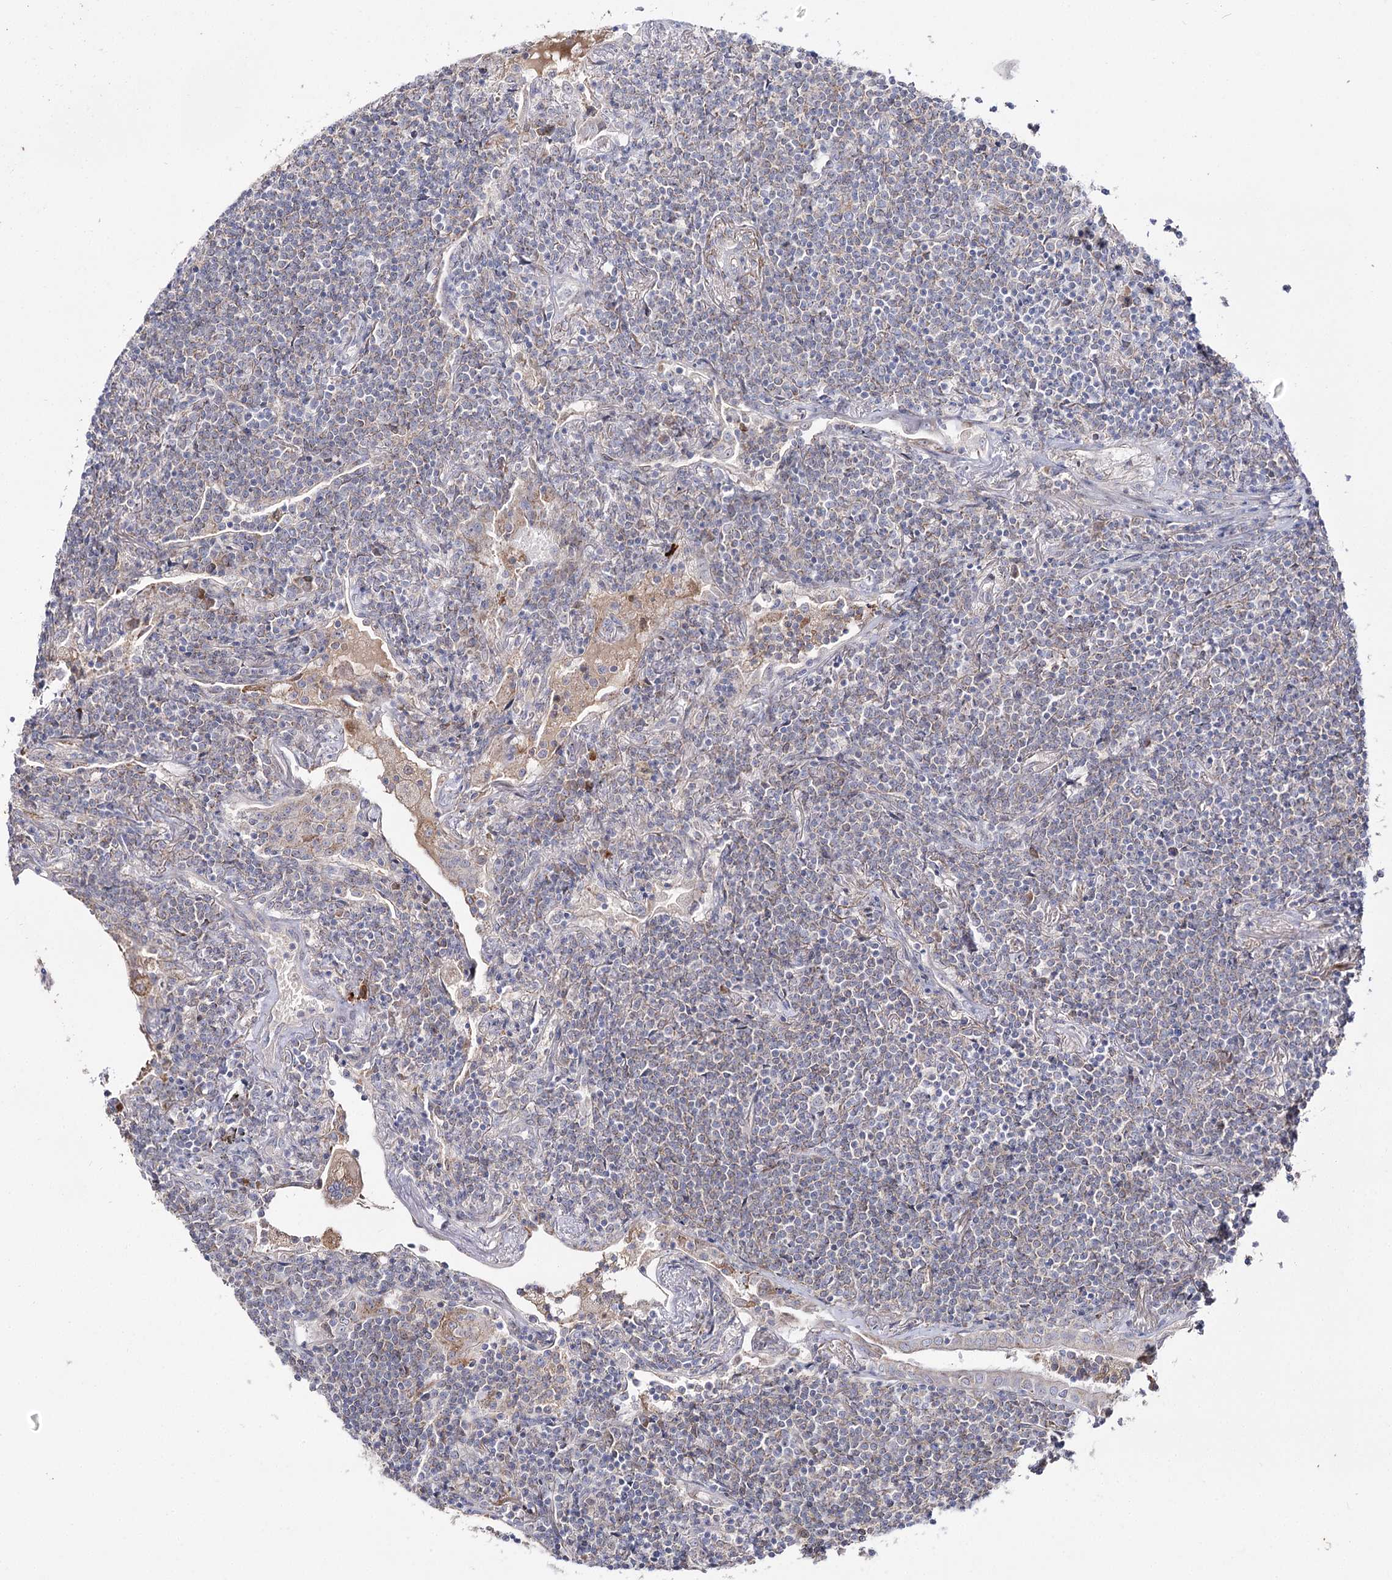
{"staining": {"intensity": "negative", "quantity": "none", "location": "none"}, "tissue": "lymphoma", "cell_type": "Tumor cells", "image_type": "cancer", "snomed": [{"axis": "morphology", "description": "Malignant lymphoma, non-Hodgkin's type, Low grade"}, {"axis": "topography", "description": "Lung"}], "caption": "Tumor cells show no significant protein positivity in lymphoma.", "gene": "C11orf80", "patient": {"sex": "female", "age": 71}}